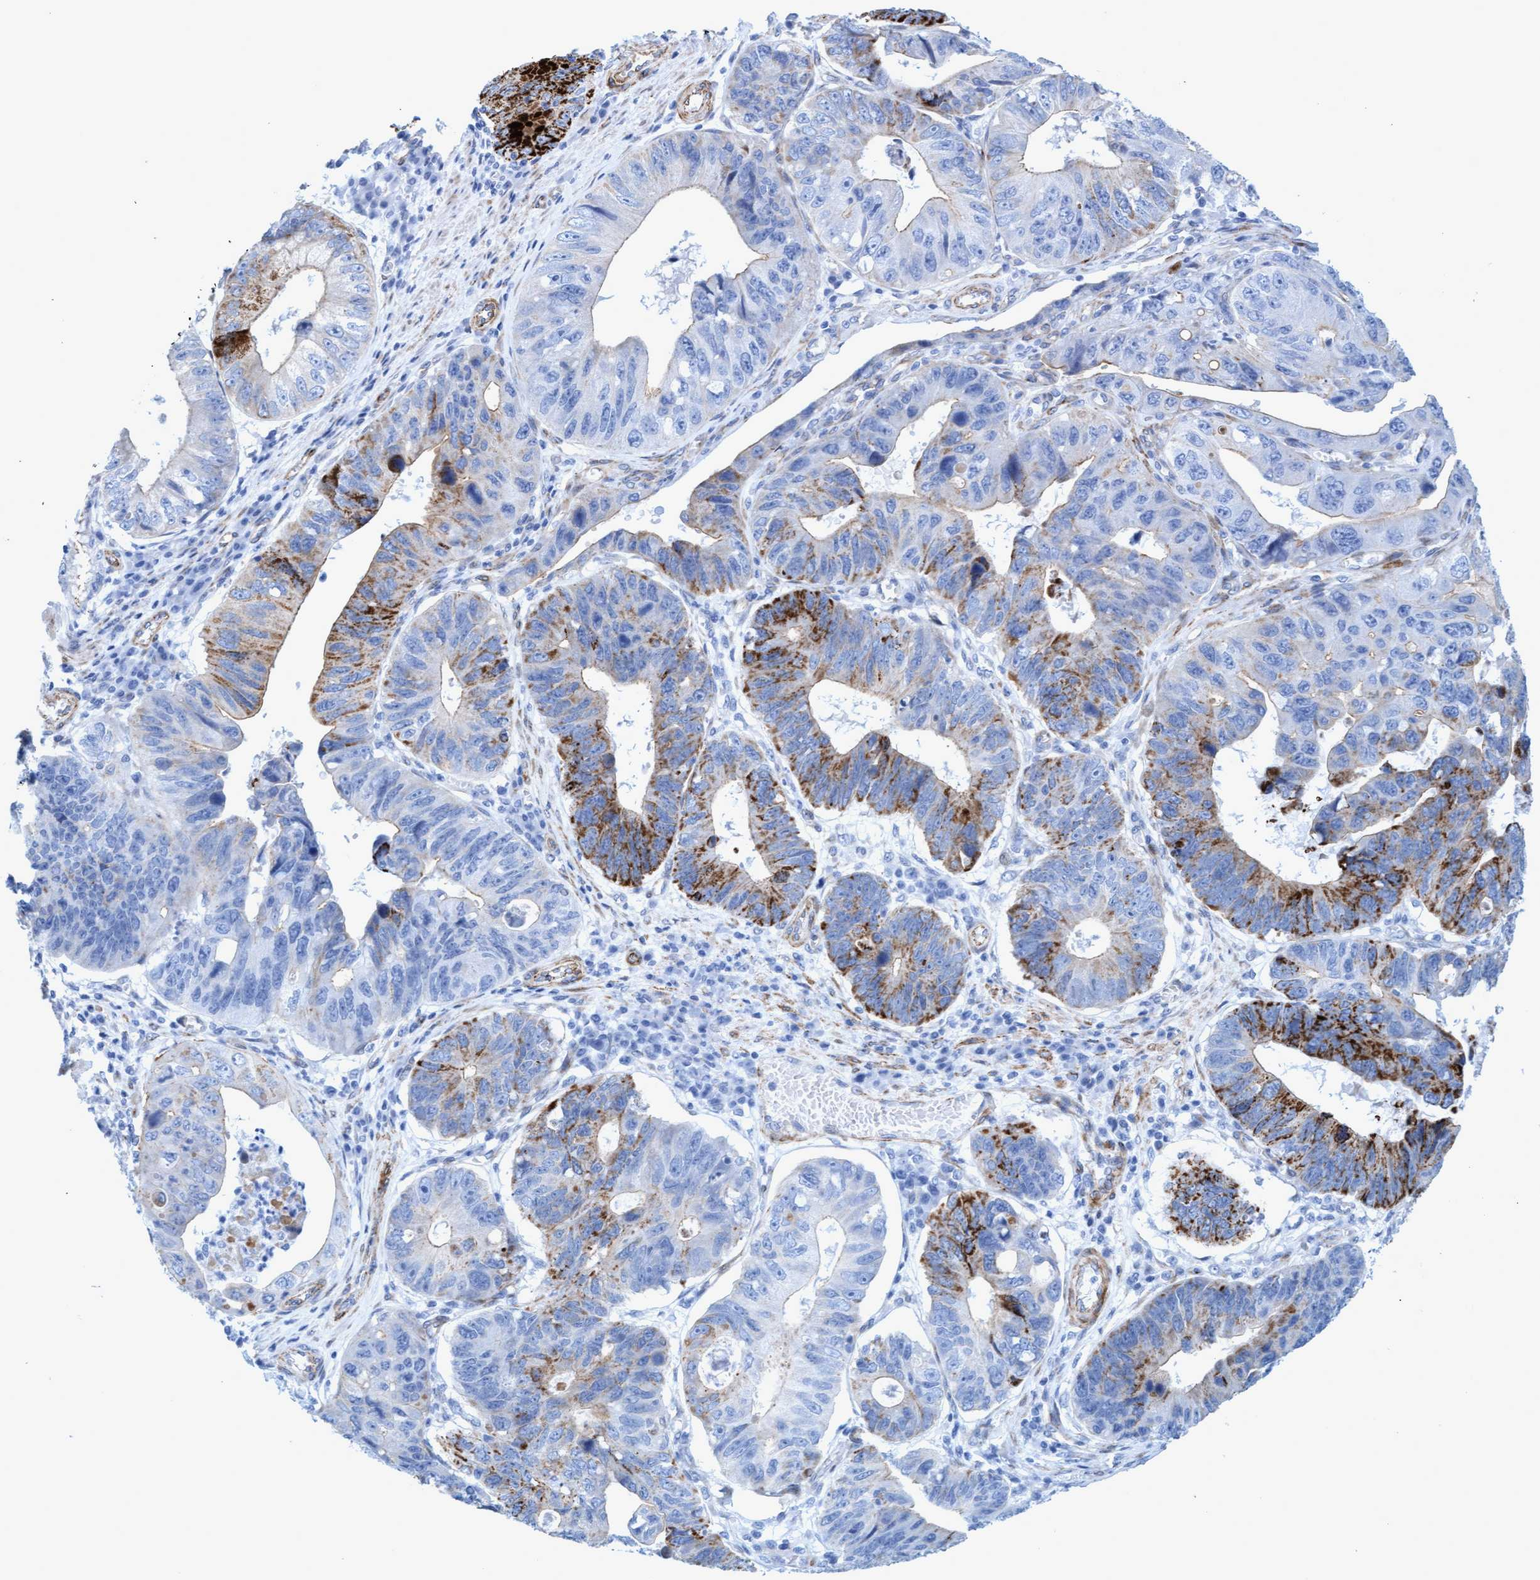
{"staining": {"intensity": "strong", "quantity": "<25%", "location": "cytoplasmic/membranous"}, "tissue": "stomach cancer", "cell_type": "Tumor cells", "image_type": "cancer", "snomed": [{"axis": "morphology", "description": "Adenocarcinoma, NOS"}, {"axis": "topography", "description": "Stomach"}], "caption": "A high-resolution histopathology image shows IHC staining of adenocarcinoma (stomach), which reveals strong cytoplasmic/membranous expression in approximately <25% of tumor cells.", "gene": "MTFR1", "patient": {"sex": "male", "age": 59}}